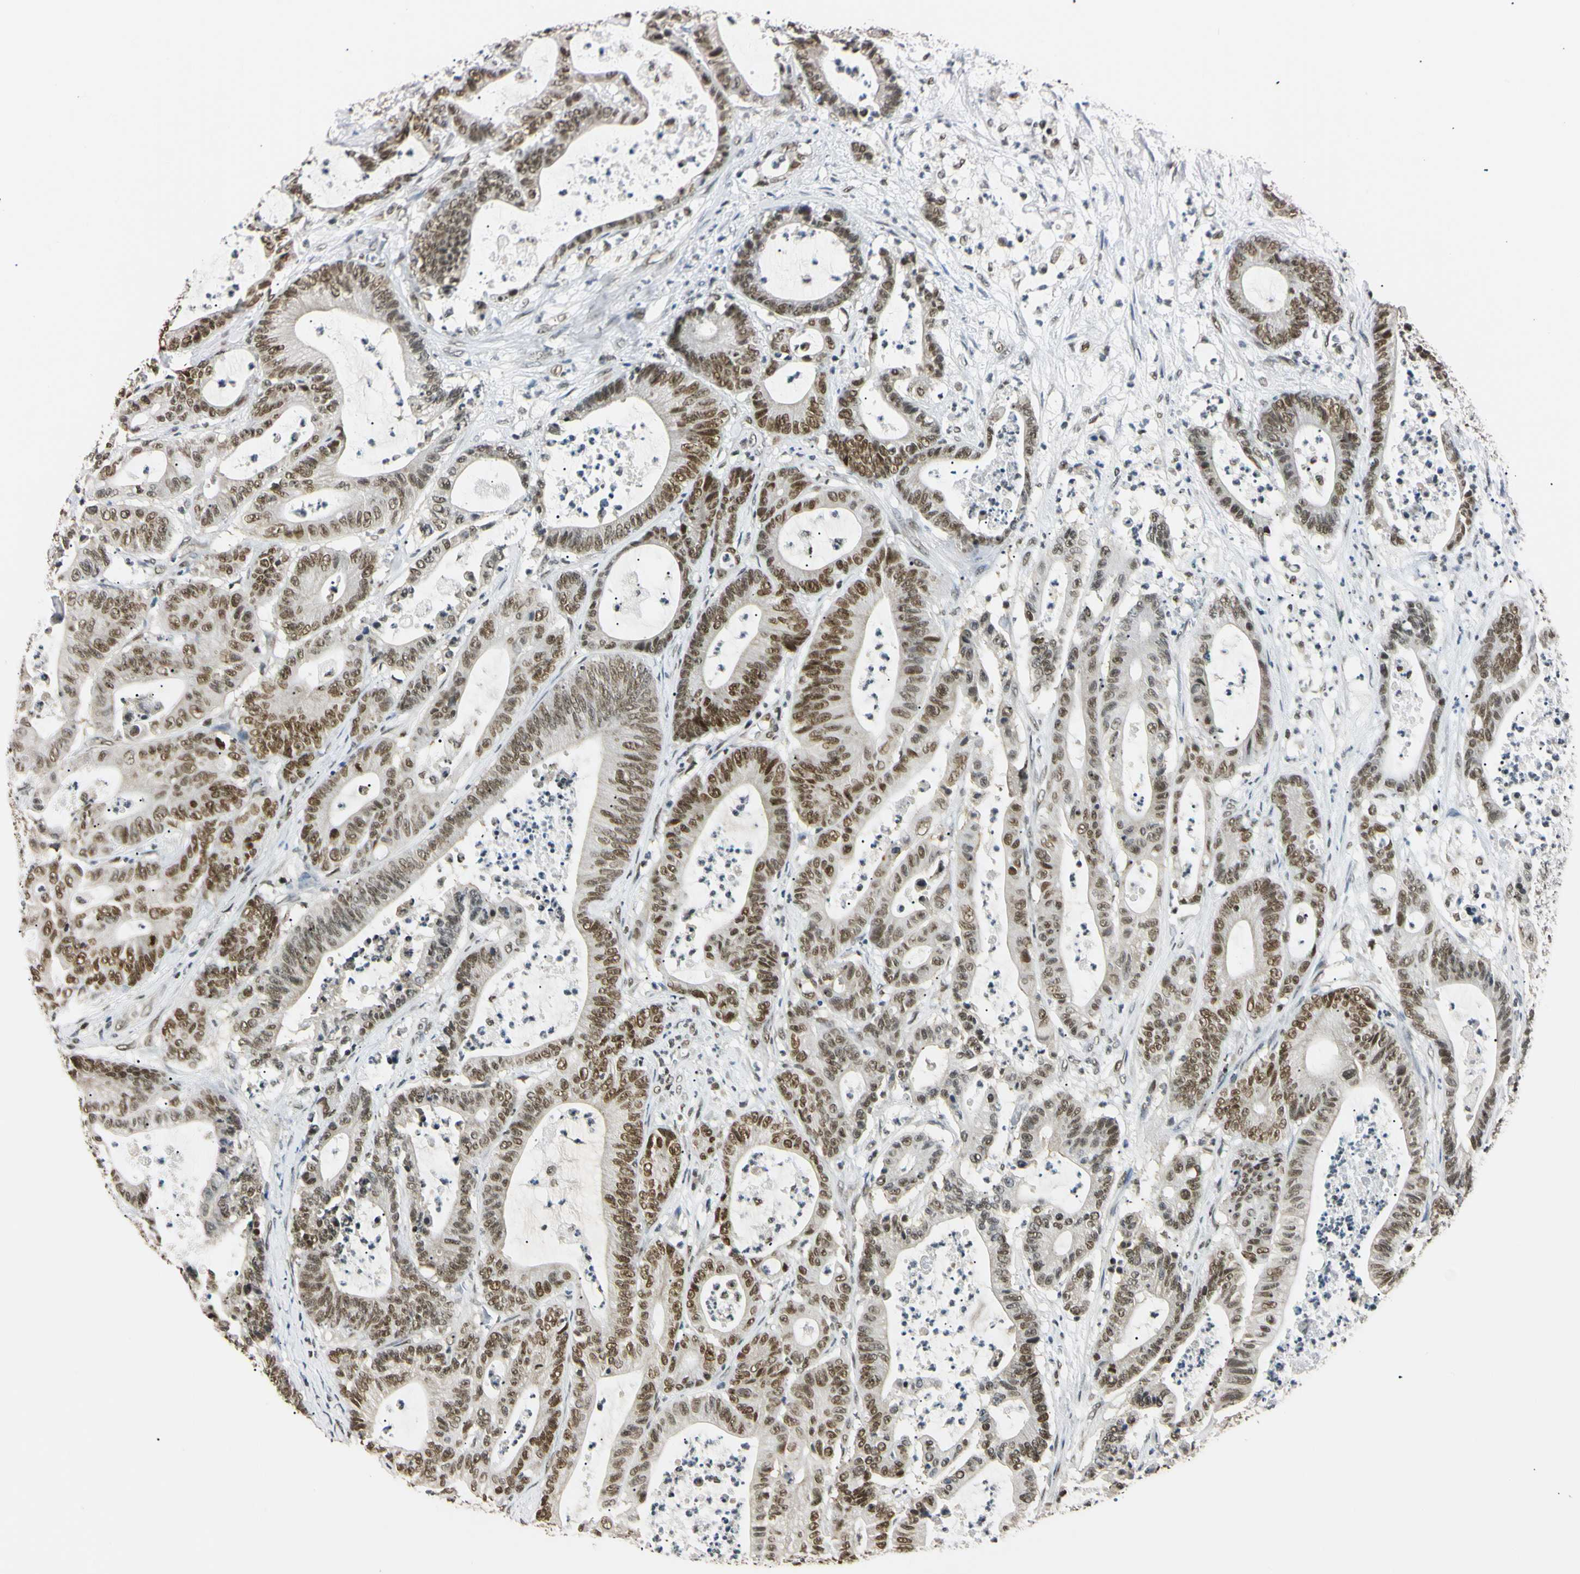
{"staining": {"intensity": "moderate", "quantity": ">75%", "location": "nuclear"}, "tissue": "colorectal cancer", "cell_type": "Tumor cells", "image_type": "cancer", "snomed": [{"axis": "morphology", "description": "Adenocarcinoma, NOS"}, {"axis": "topography", "description": "Colon"}], "caption": "A high-resolution micrograph shows immunohistochemistry staining of adenocarcinoma (colorectal), which reveals moderate nuclear staining in approximately >75% of tumor cells. Nuclei are stained in blue.", "gene": "SMARCA5", "patient": {"sex": "female", "age": 84}}